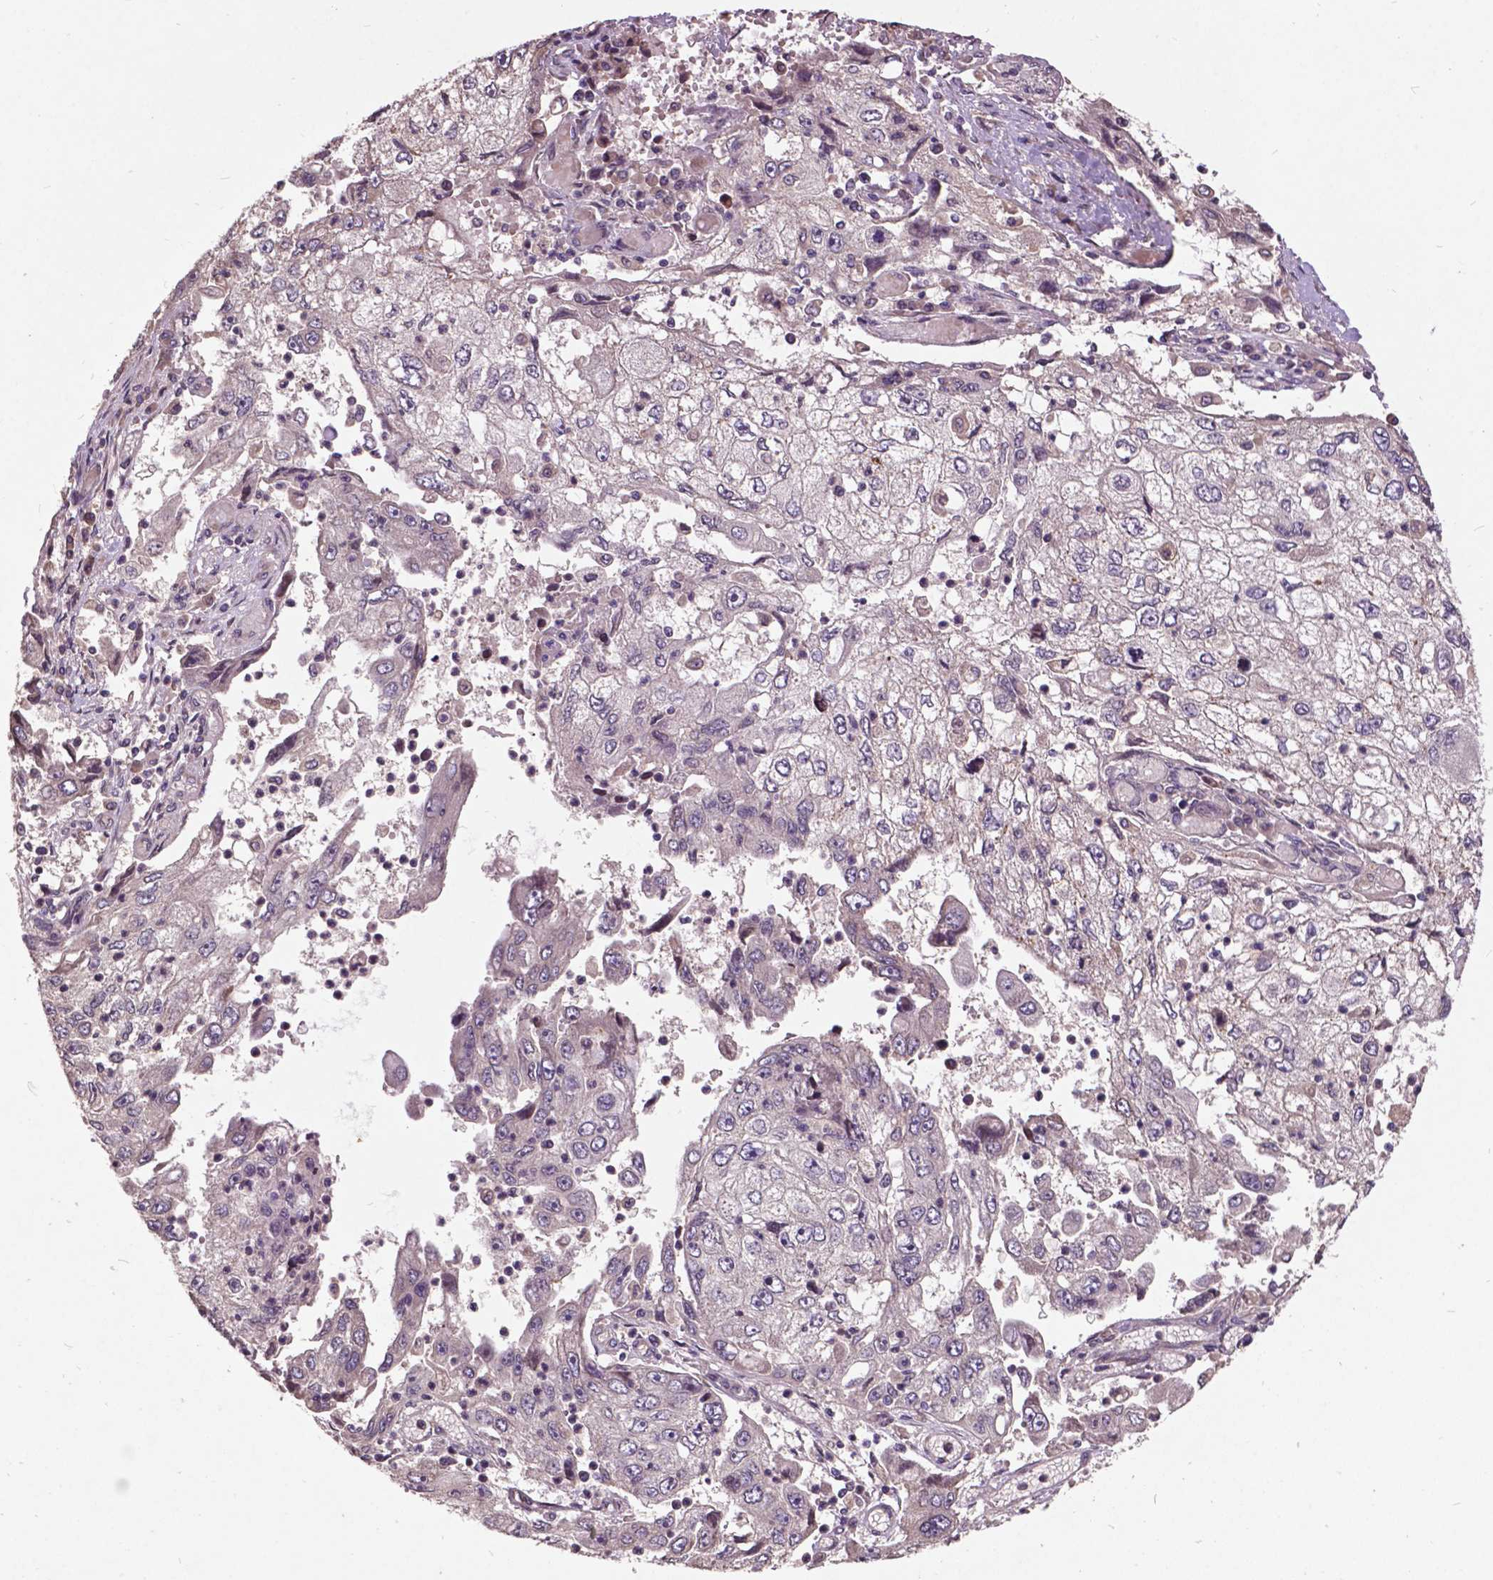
{"staining": {"intensity": "negative", "quantity": "none", "location": "none"}, "tissue": "cervical cancer", "cell_type": "Tumor cells", "image_type": "cancer", "snomed": [{"axis": "morphology", "description": "Squamous cell carcinoma, NOS"}, {"axis": "topography", "description": "Cervix"}], "caption": "DAB (3,3'-diaminobenzidine) immunohistochemical staining of human cervical cancer (squamous cell carcinoma) demonstrates no significant positivity in tumor cells.", "gene": "AP1S3", "patient": {"sex": "female", "age": 36}}